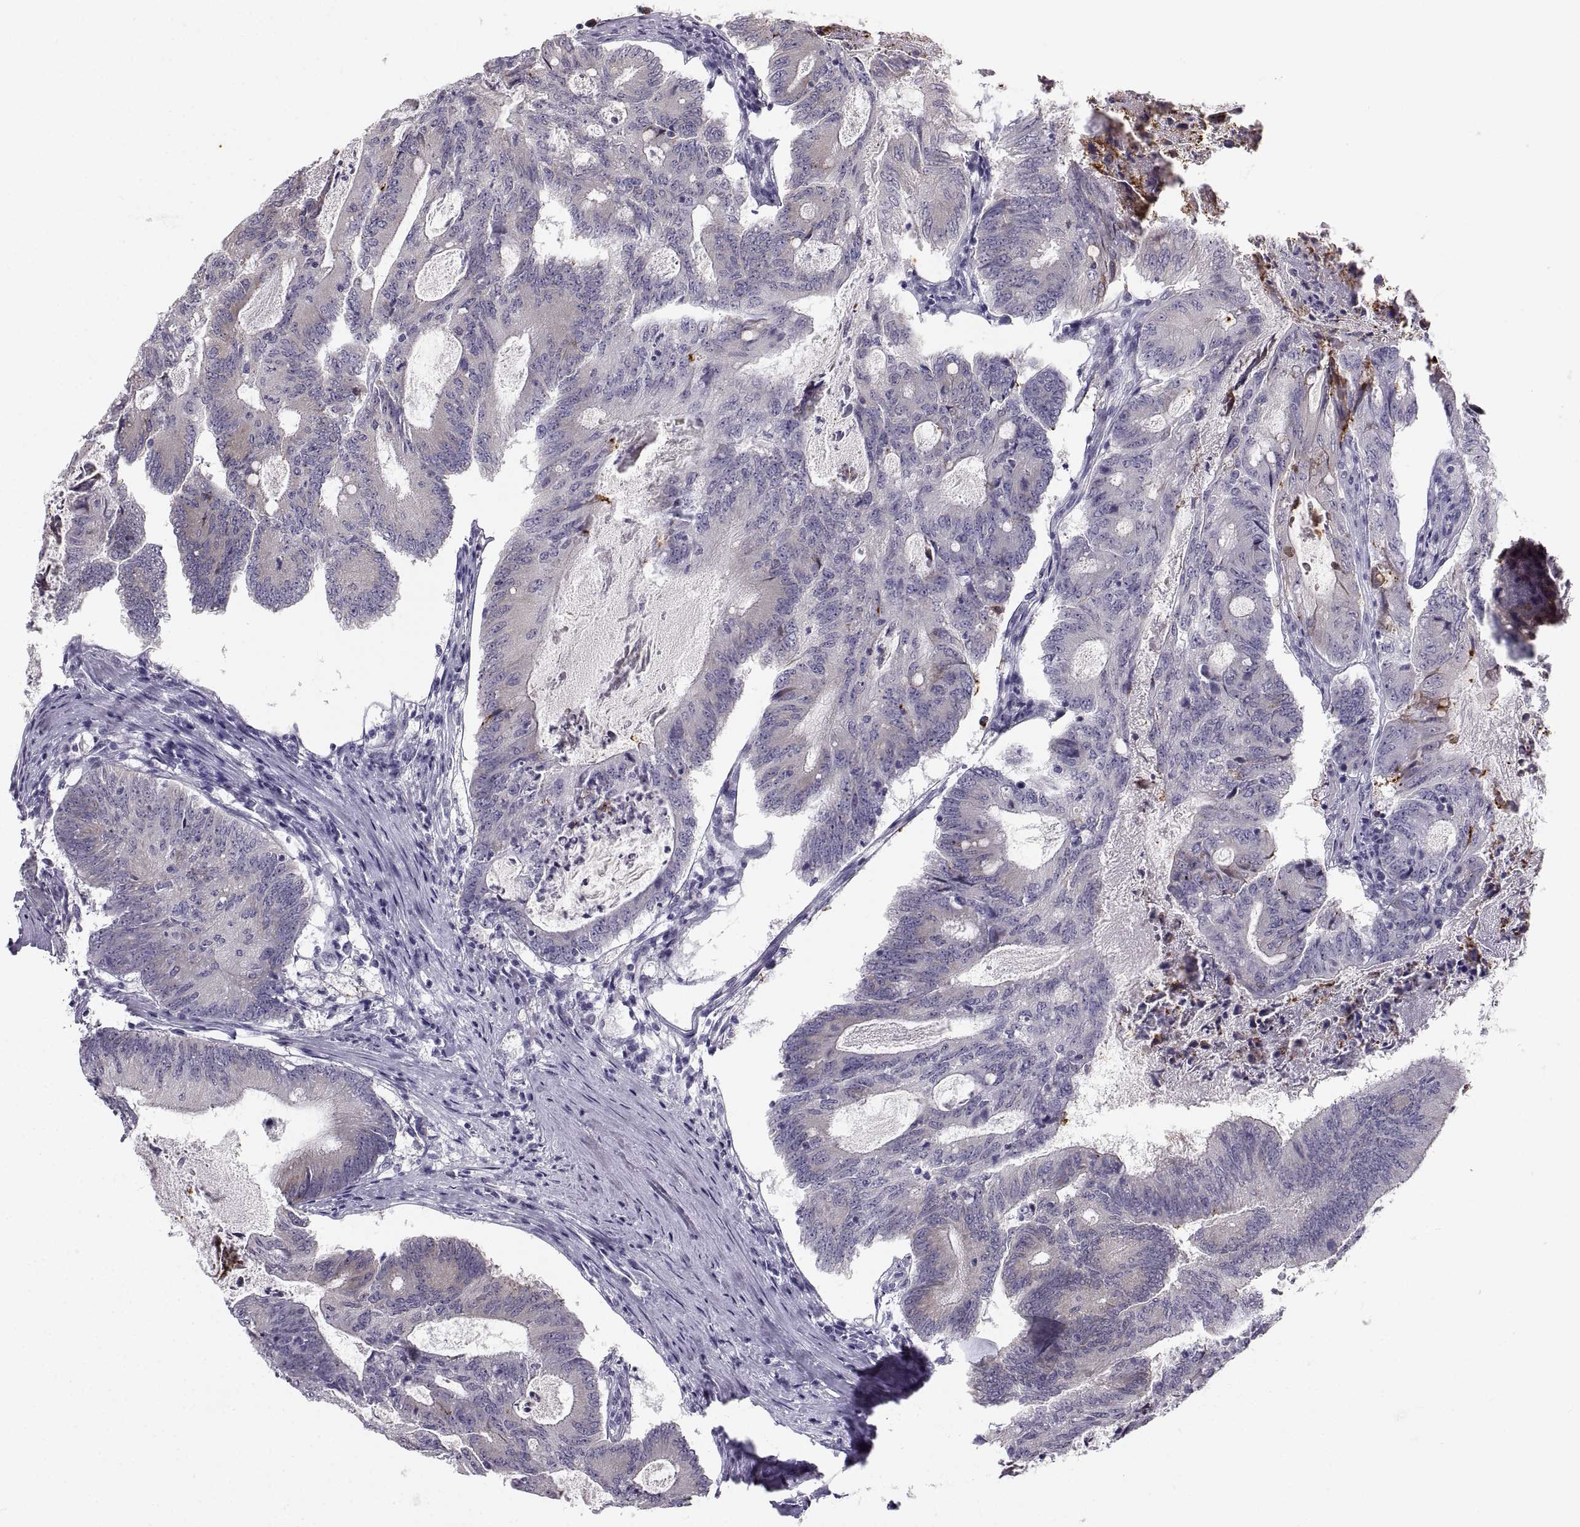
{"staining": {"intensity": "moderate", "quantity": "<25%", "location": "cytoplasmic/membranous,nuclear"}, "tissue": "colorectal cancer", "cell_type": "Tumor cells", "image_type": "cancer", "snomed": [{"axis": "morphology", "description": "Adenocarcinoma, NOS"}, {"axis": "topography", "description": "Colon"}], "caption": "Tumor cells display moderate cytoplasmic/membranous and nuclear staining in about <25% of cells in adenocarcinoma (colorectal).", "gene": "ZNF185", "patient": {"sex": "female", "age": 70}}